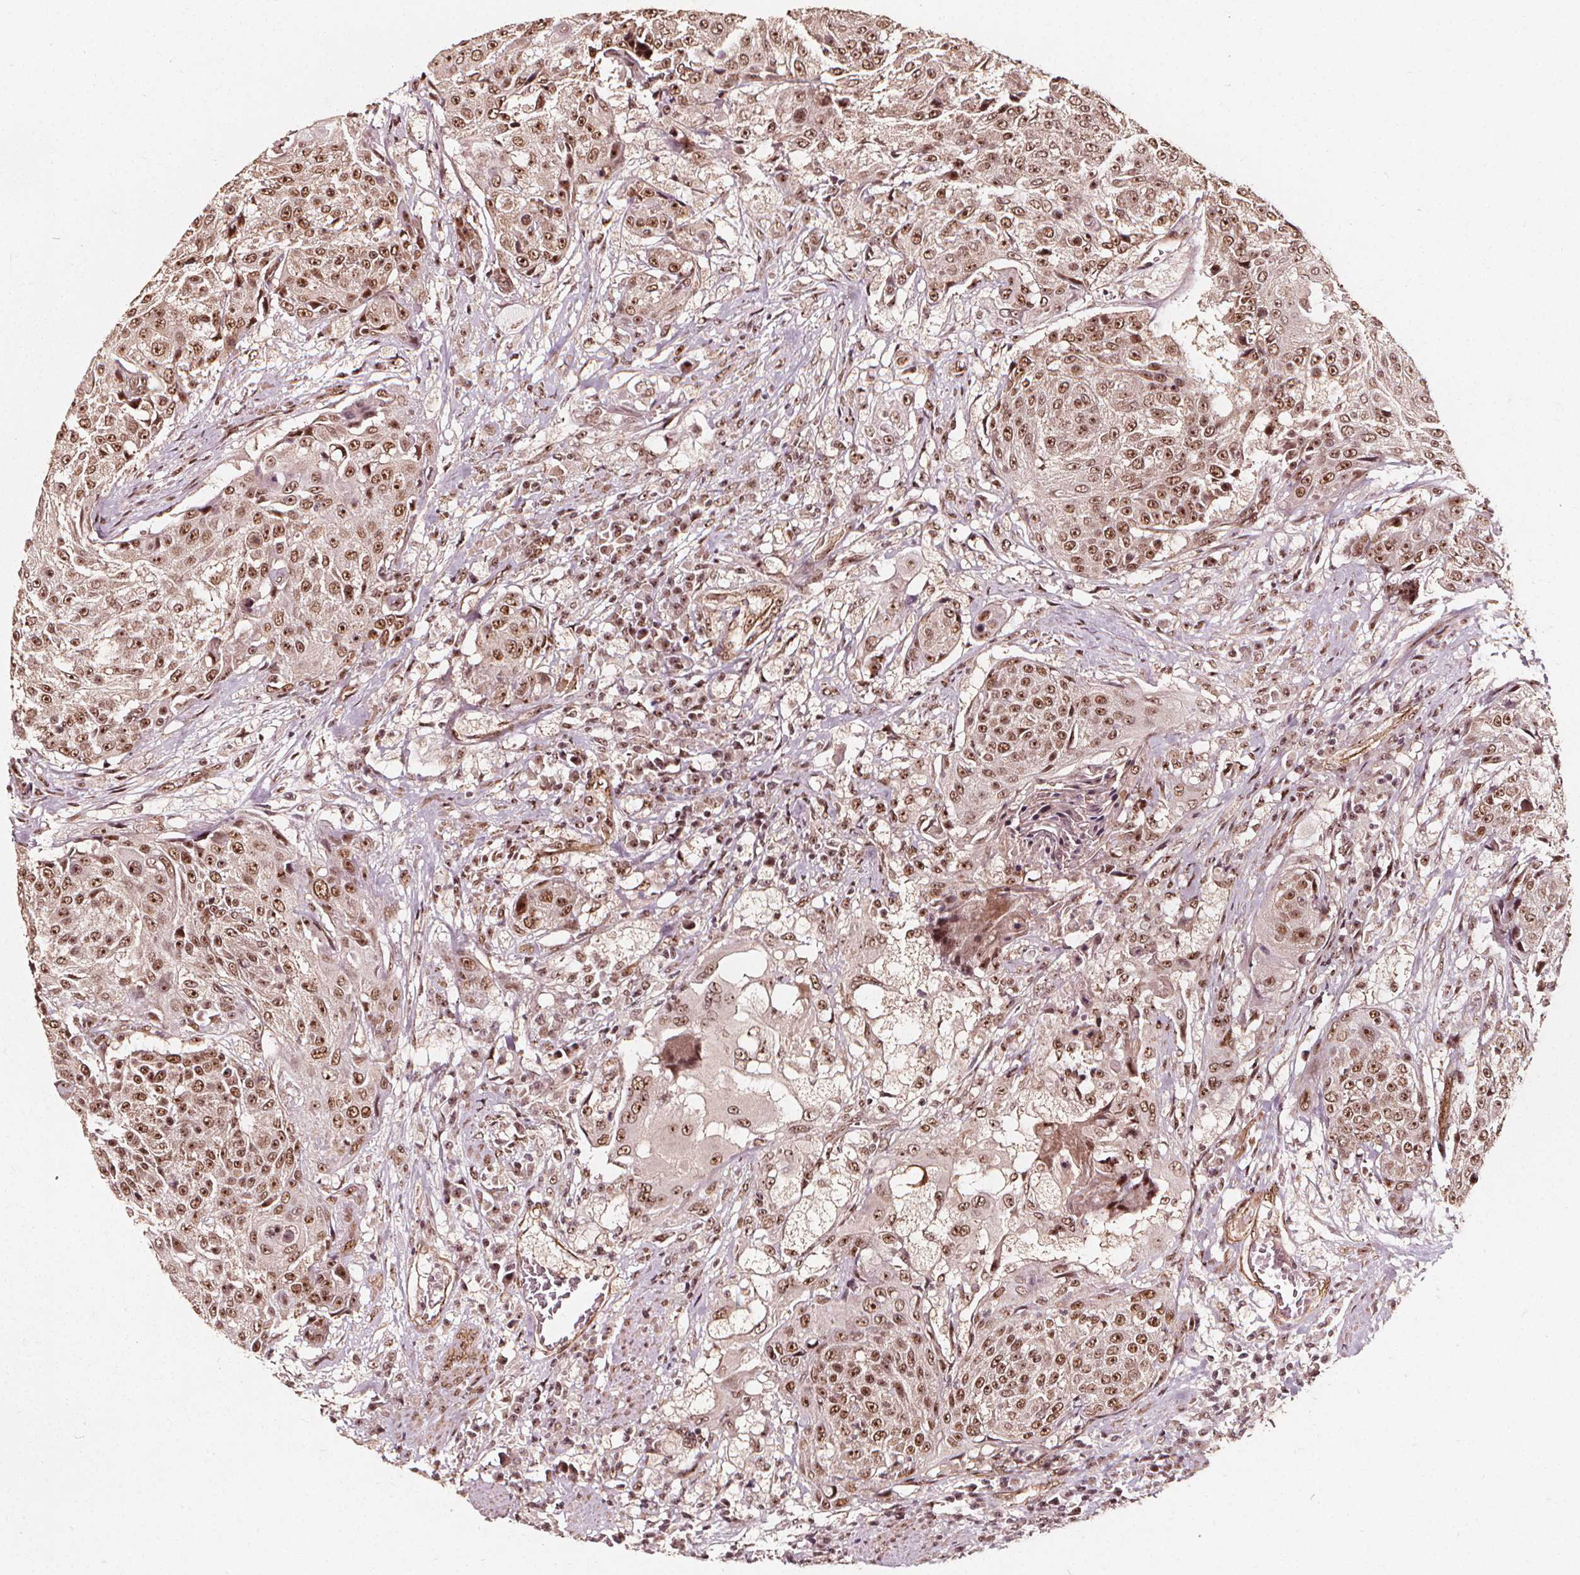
{"staining": {"intensity": "moderate", "quantity": ">75%", "location": "nuclear"}, "tissue": "urothelial cancer", "cell_type": "Tumor cells", "image_type": "cancer", "snomed": [{"axis": "morphology", "description": "Urothelial carcinoma, High grade"}, {"axis": "topography", "description": "Urinary bladder"}], "caption": "Immunohistochemical staining of high-grade urothelial carcinoma exhibits medium levels of moderate nuclear protein positivity in approximately >75% of tumor cells. Nuclei are stained in blue.", "gene": "EXOSC9", "patient": {"sex": "female", "age": 63}}